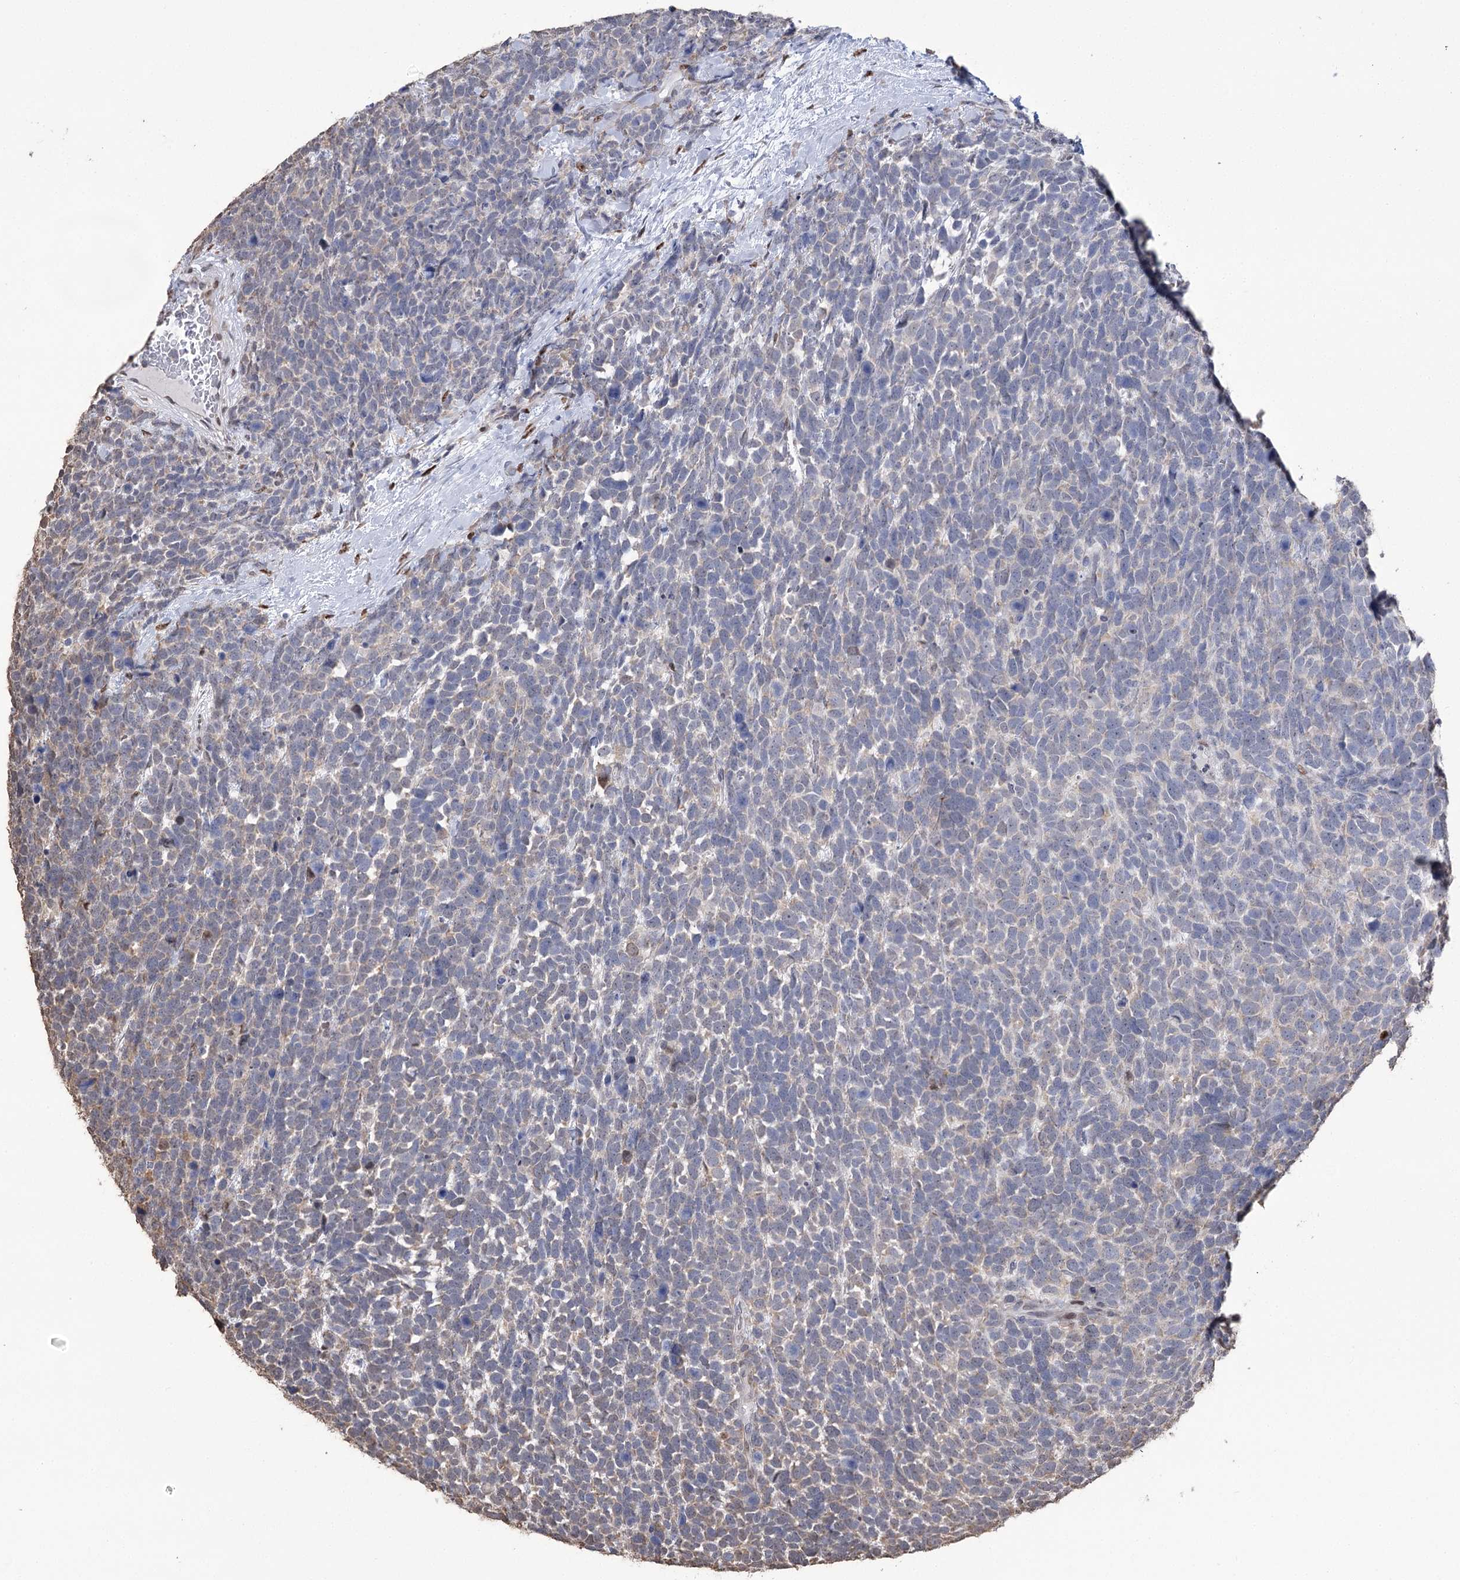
{"staining": {"intensity": "weak", "quantity": "<25%", "location": "nuclear"}, "tissue": "urothelial cancer", "cell_type": "Tumor cells", "image_type": "cancer", "snomed": [{"axis": "morphology", "description": "Urothelial carcinoma, High grade"}, {"axis": "topography", "description": "Urinary bladder"}], "caption": "DAB immunohistochemical staining of urothelial cancer demonstrates no significant positivity in tumor cells.", "gene": "NFU1", "patient": {"sex": "female", "age": 82}}